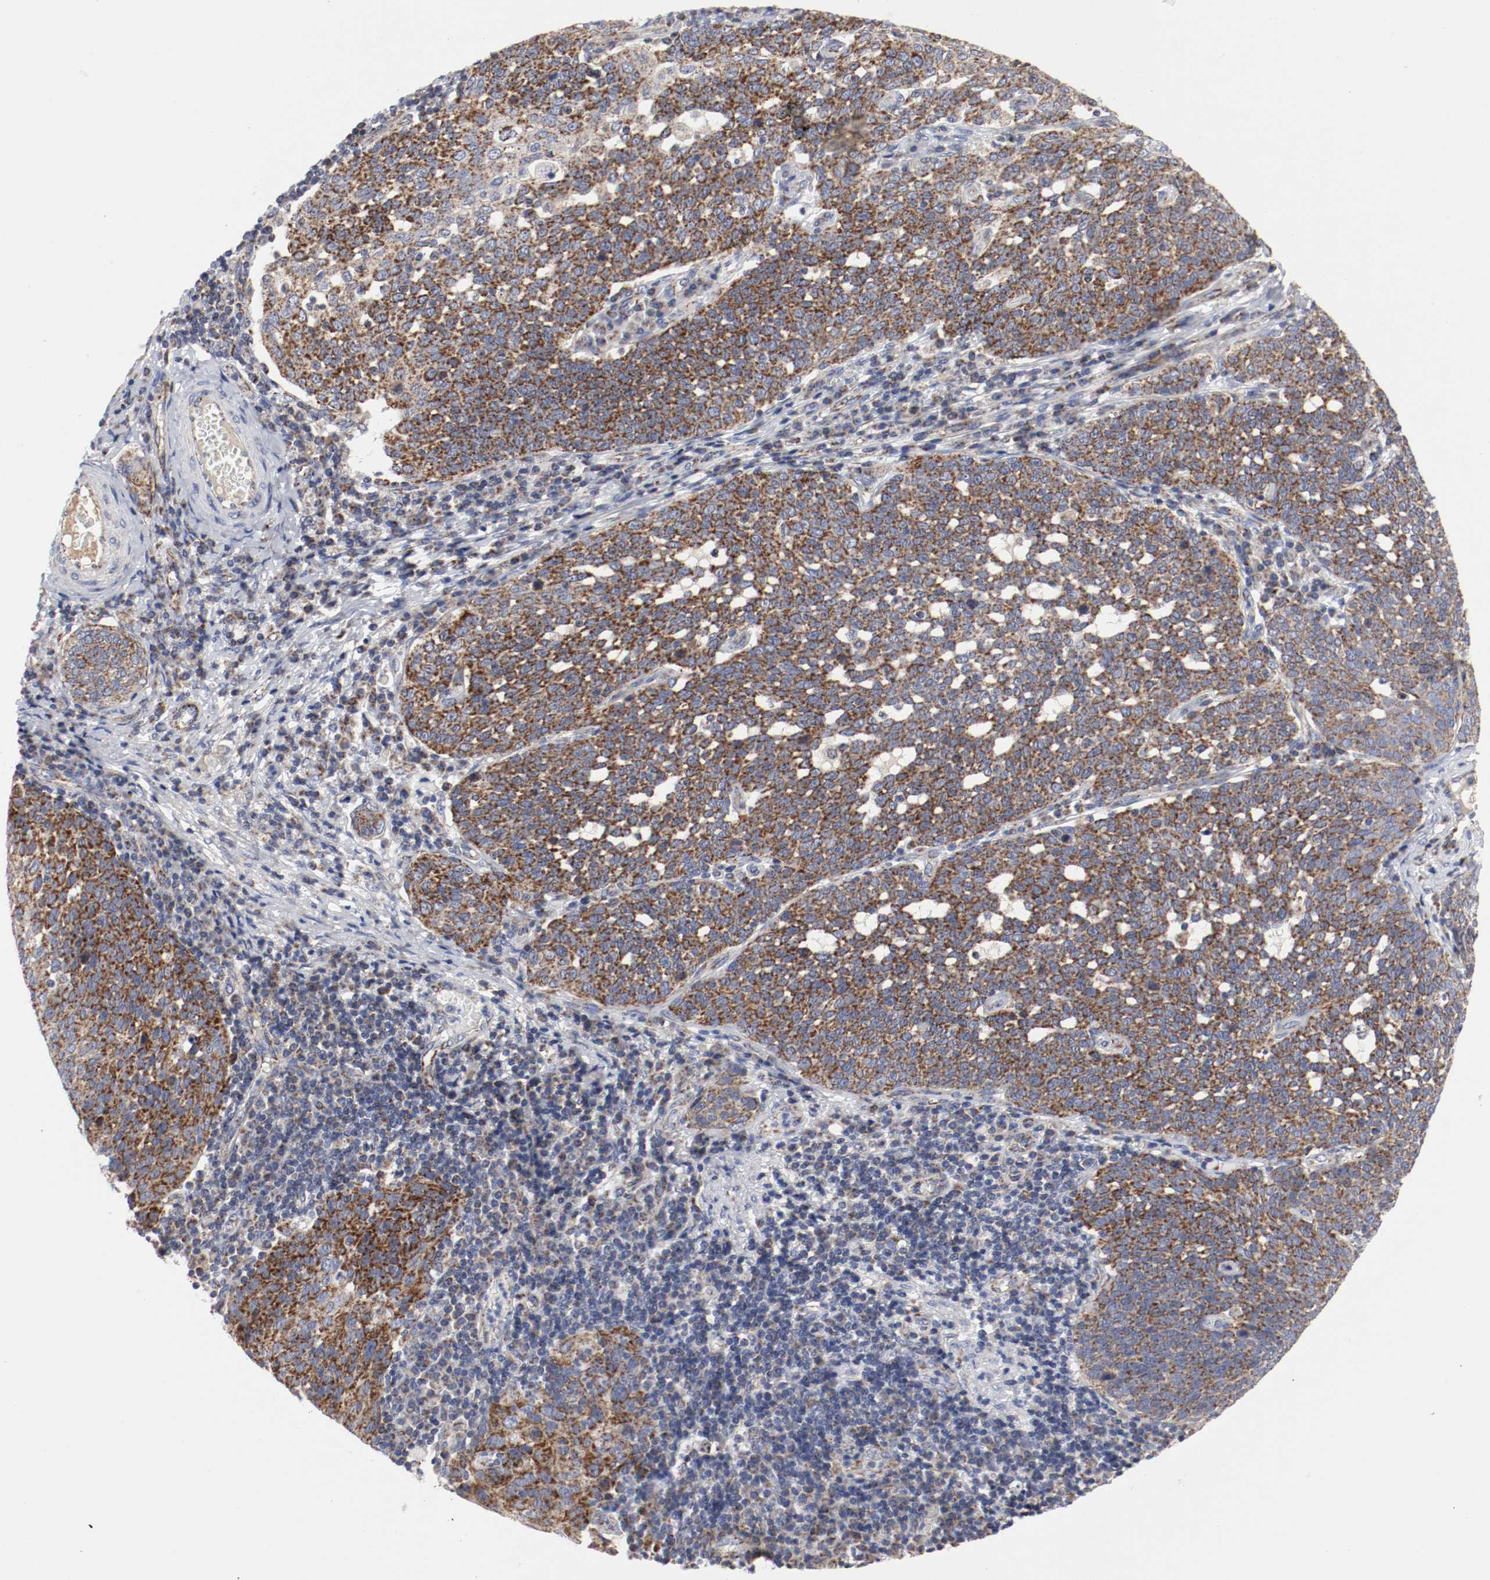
{"staining": {"intensity": "strong", "quantity": ">75%", "location": "cytoplasmic/membranous"}, "tissue": "cervical cancer", "cell_type": "Tumor cells", "image_type": "cancer", "snomed": [{"axis": "morphology", "description": "Squamous cell carcinoma, NOS"}, {"axis": "topography", "description": "Cervix"}], "caption": "This is an image of IHC staining of cervical squamous cell carcinoma, which shows strong expression in the cytoplasmic/membranous of tumor cells.", "gene": "AFG3L2", "patient": {"sex": "female", "age": 34}}